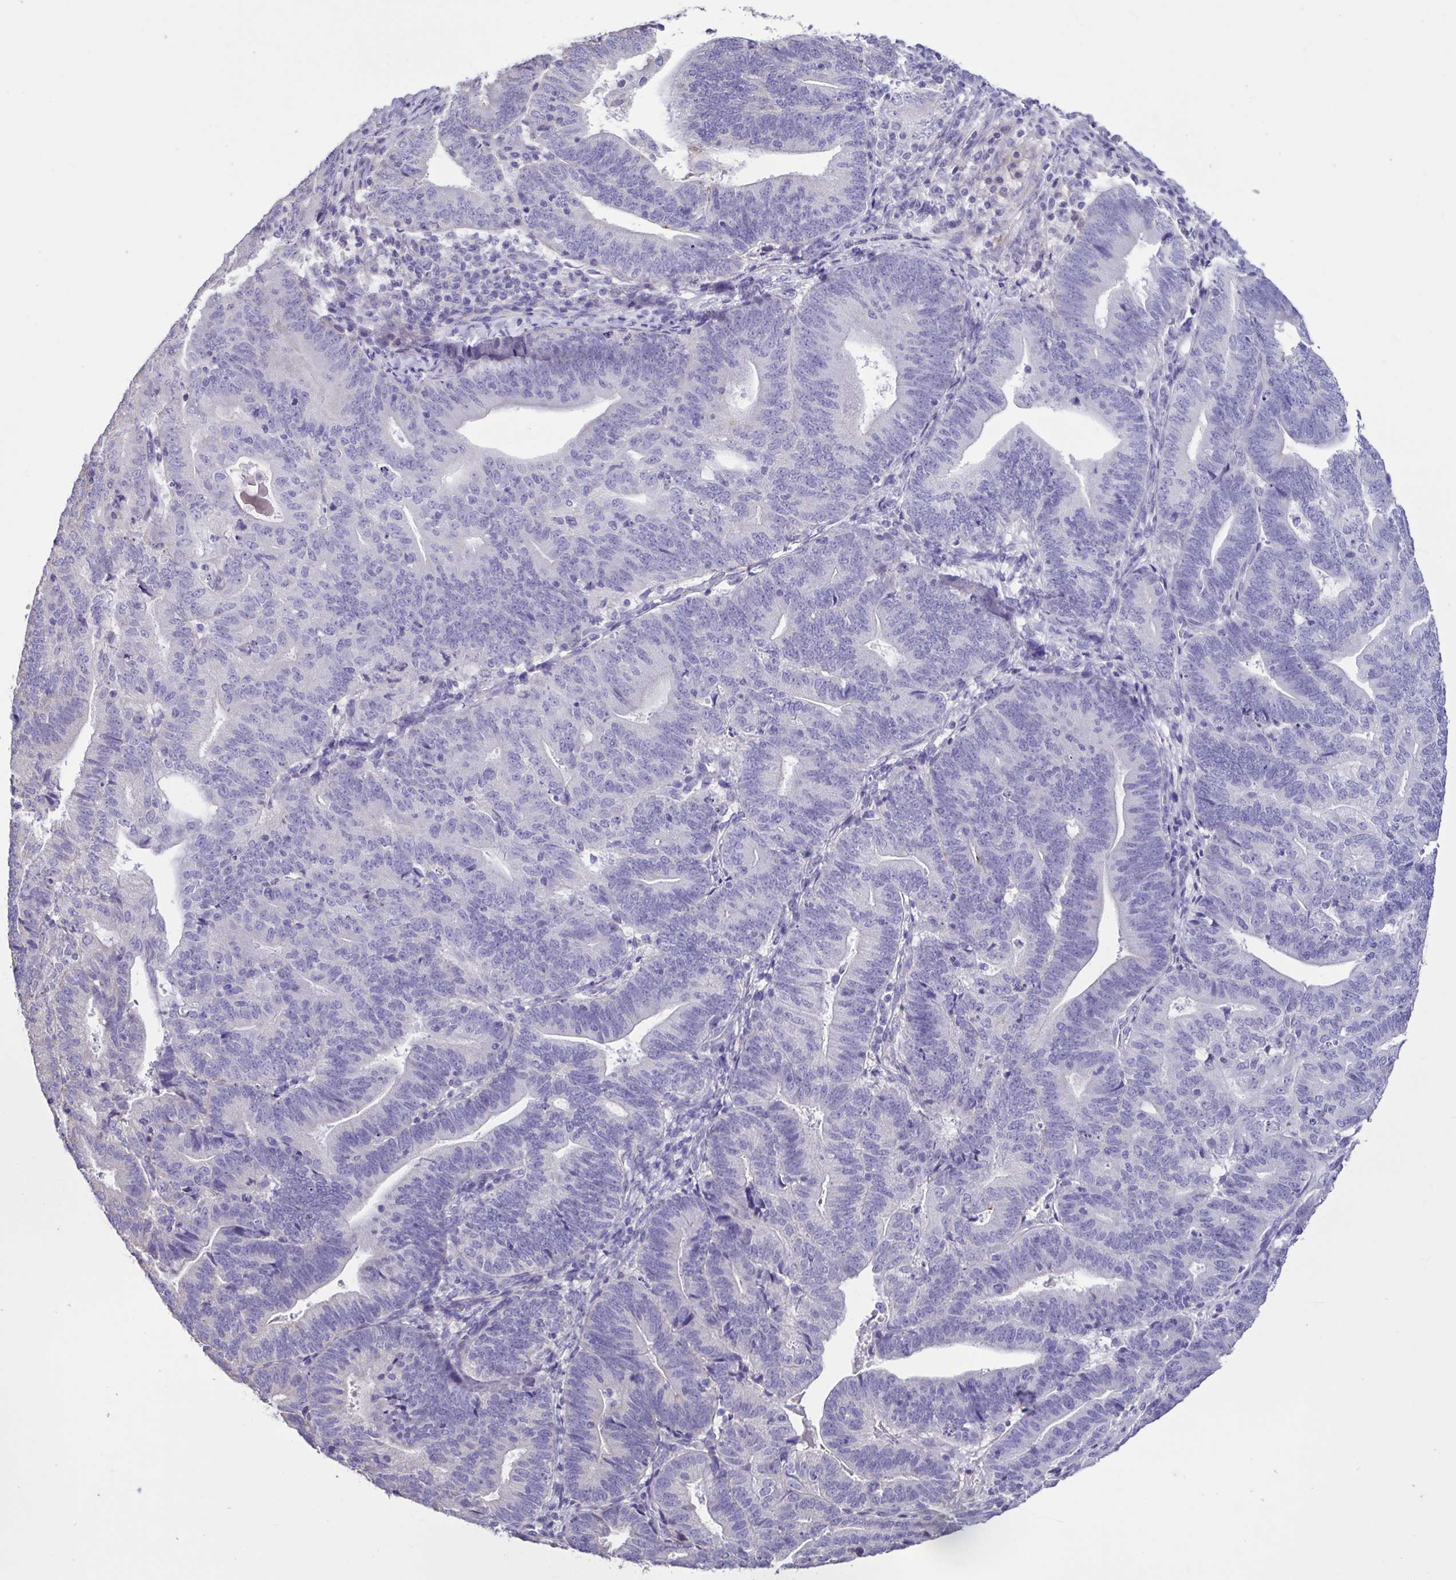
{"staining": {"intensity": "negative", "quantity": "none", "location": "none"}, "tissue": "endometrial cancer", "cell_type": "Tumor cells", "image_type": "cancer", "snomed": [{"axis": "morphology", "description": "Adenocarcinoma, NOS"}, {"axis": "topography", "description": "Endometrium"}], "caption": "IHC micrograph of neoplastic tissue: endometrial cancer (adenocarcinoma) stained with DAB (3,3'-diaminobenzidine) exhibits no significant protein positivity in tumor cells.", "gene": "PLA2G4E", "patient": {"sex": "female", "age": 70}}